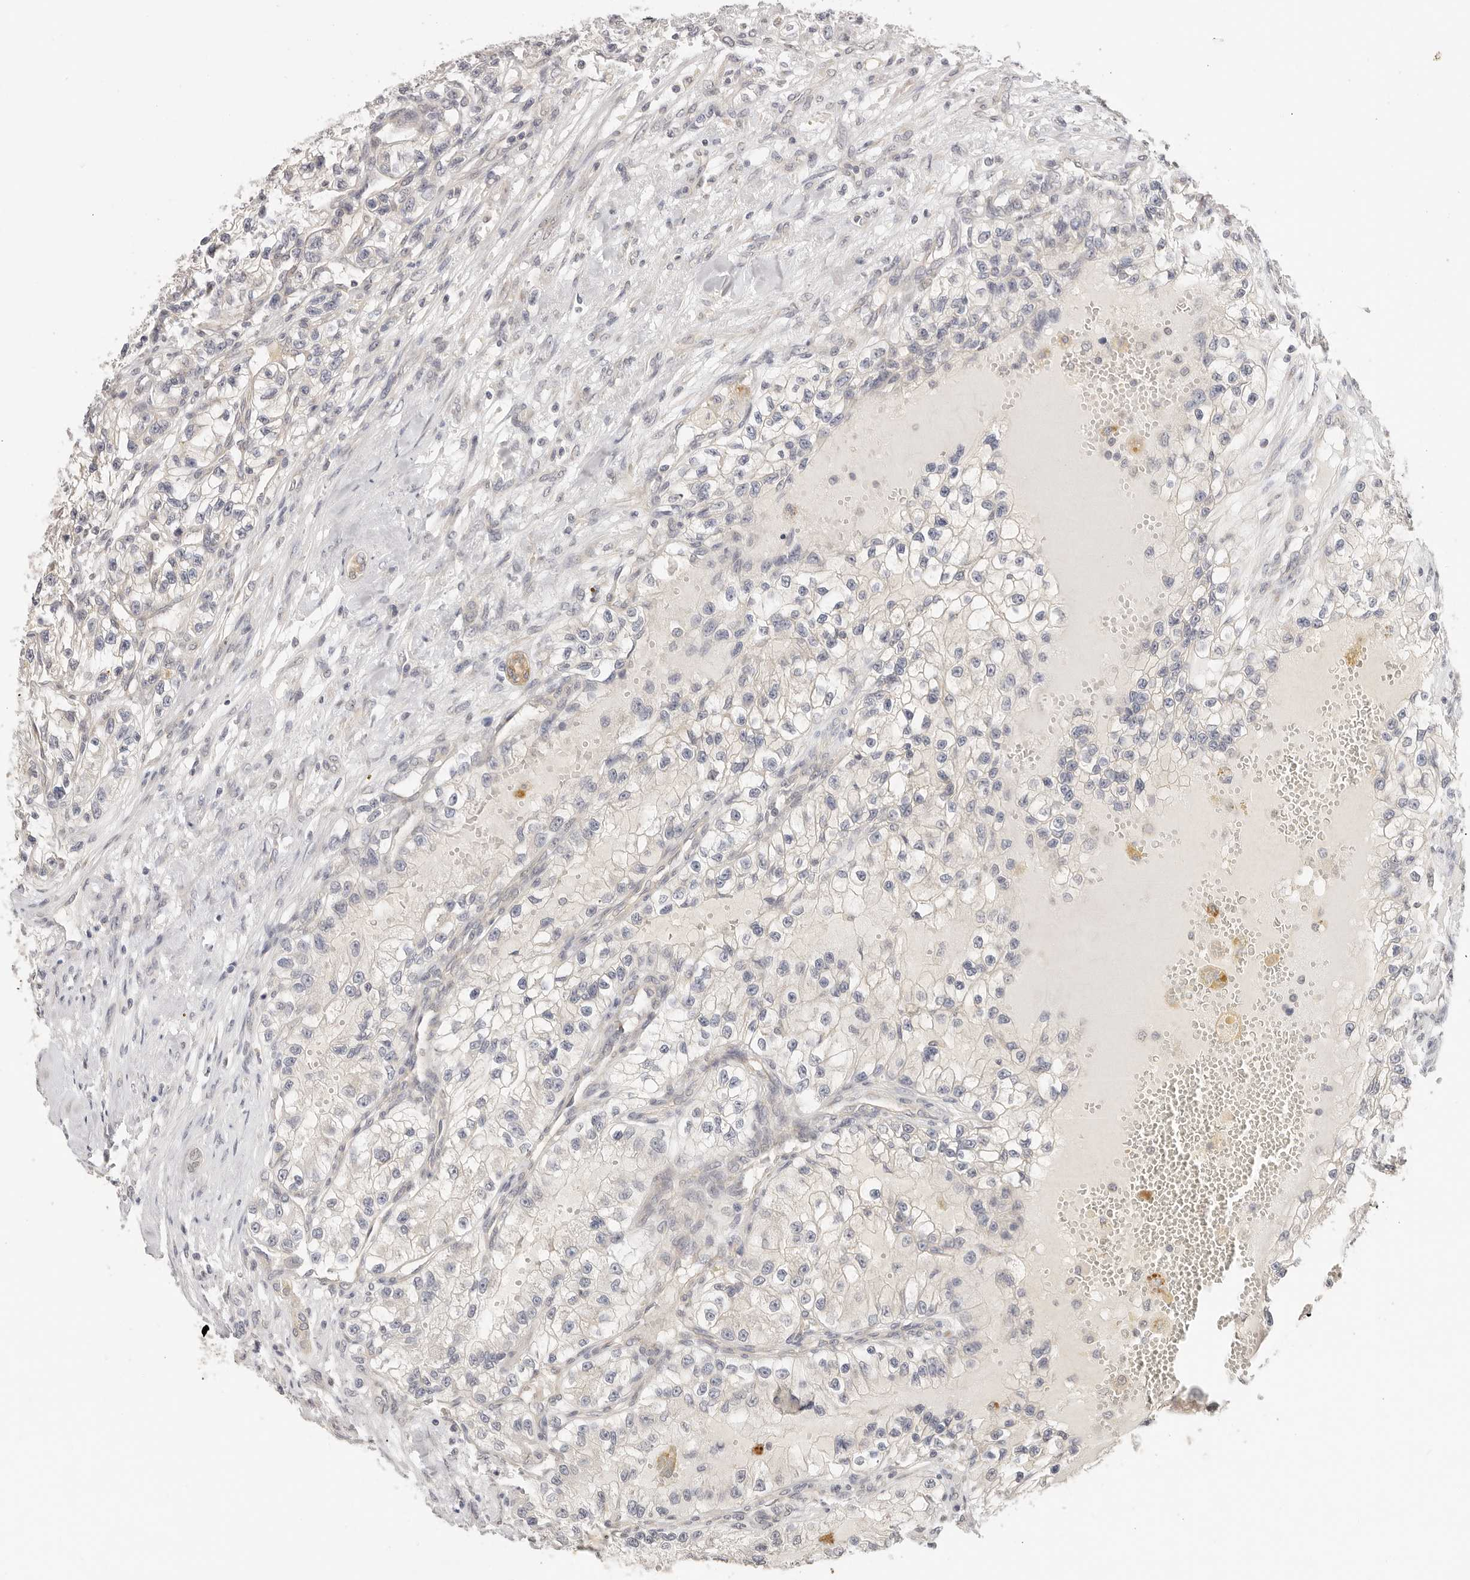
{"staining": {"intensity": "negative", "quantity": "none", "location": "none"}, "tissue": "renal cancer", "cell_type": "Tumor cells", "image_type": "cancer", "snomed": [{"axis": "morphology", "description": "Adenocarcinoma, NOS"}, {"axis": "topography", "description": "Kidney"}], "caption": "The histopathology image shows no significant expression in tumor cells of renal adenocarcinoma.", "gene": "GGPS1", "patient": {"sex": "female", "age": 57}}